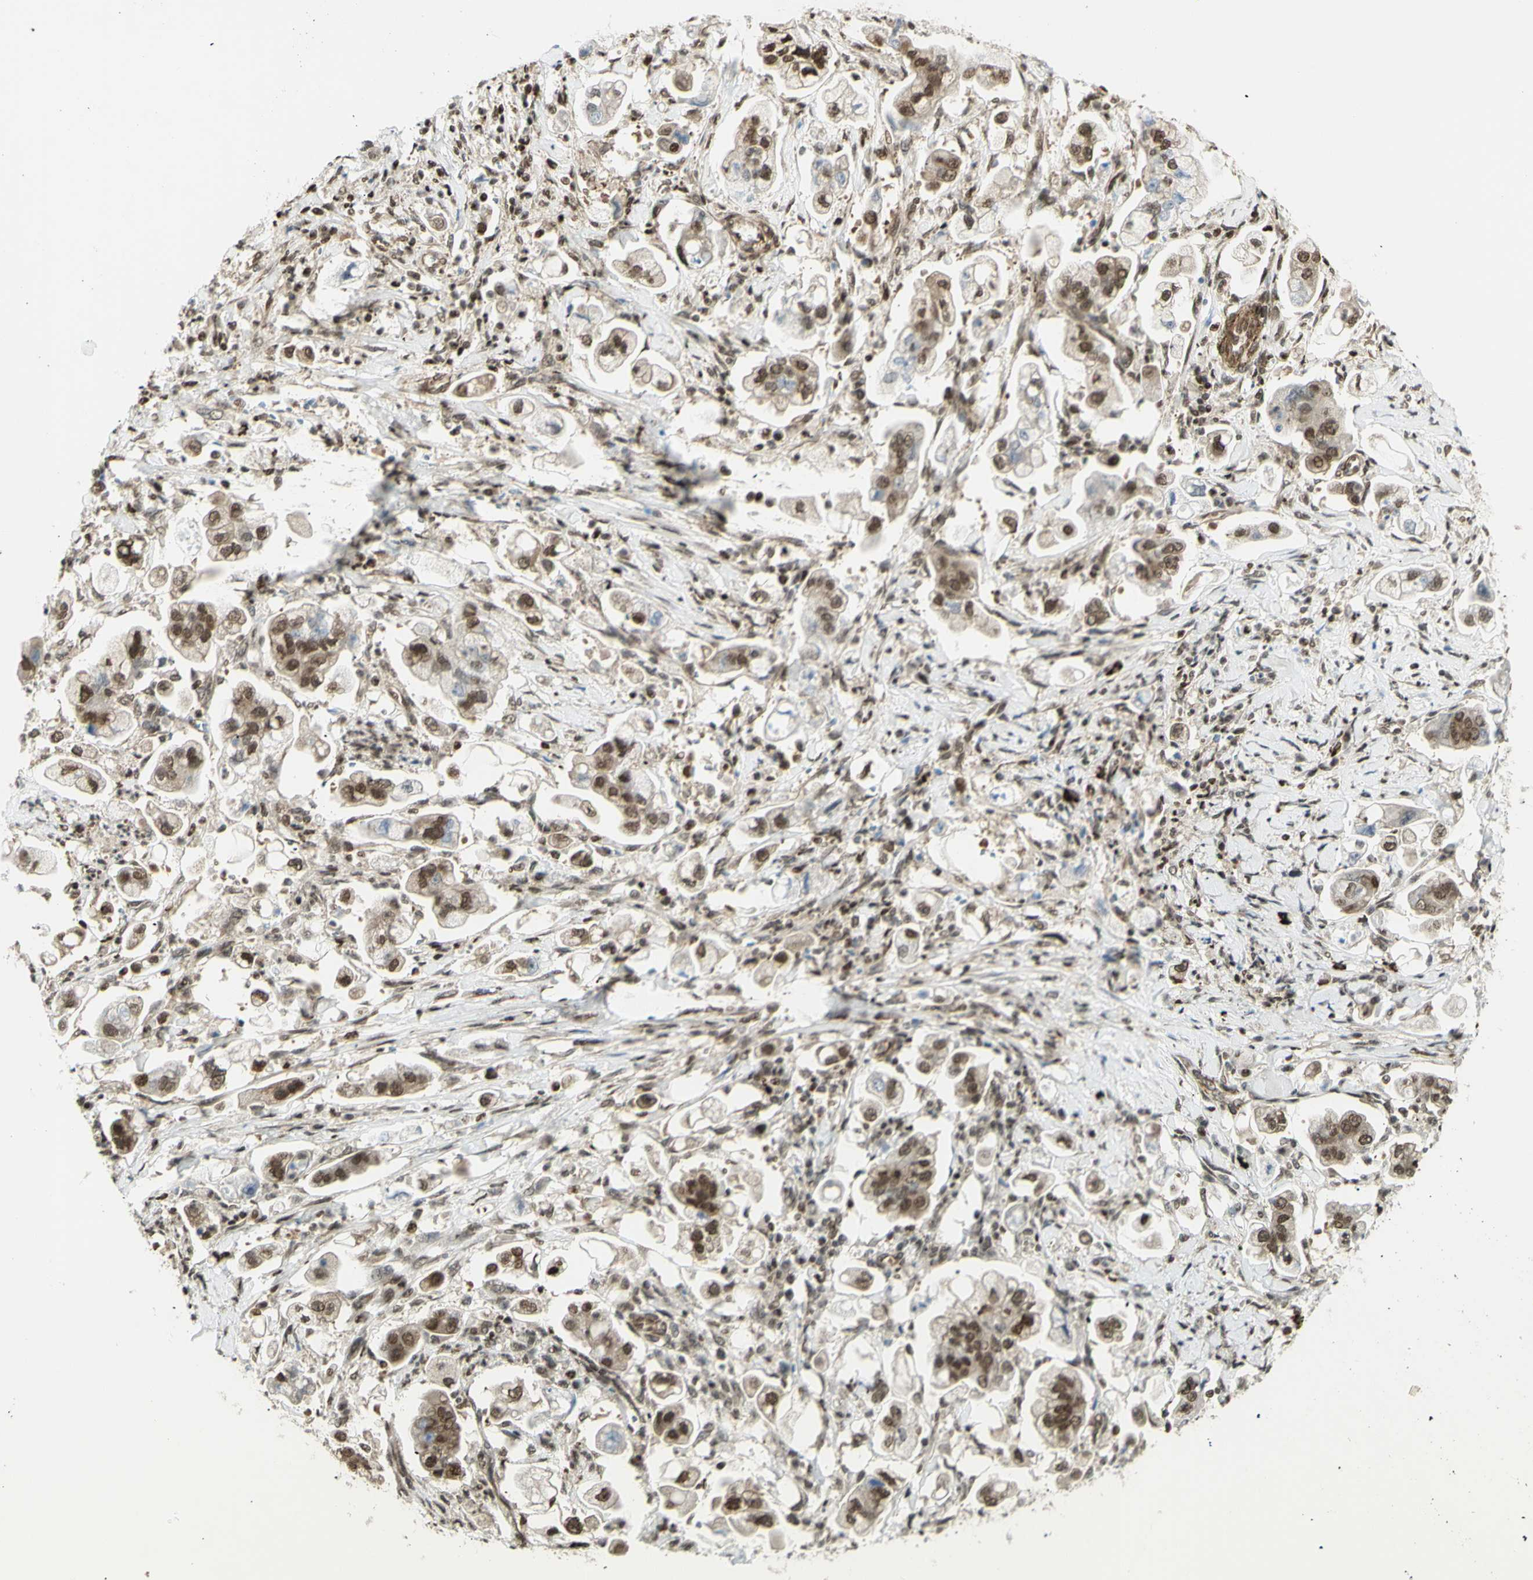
{"staining": {"intensity": "moderate", "quantity": ">75%", "location": "nuclear"}, "tissue": "stomach cancer", "cell_type": "Tumor cells", "image_type": "cancer", "snomed": [{"axis": "morphology", "description": "Adenocarcinoma, NOS"}, {"axis": "topography", "description": "Stomach"}], "caption": "A brown stain shows moderate nuclear positivity of a protein in human adenocarcinoma (stomach) tumor cells.", "gene": "ZMYM6", "patient": {"sex": "male", "age": 62}}